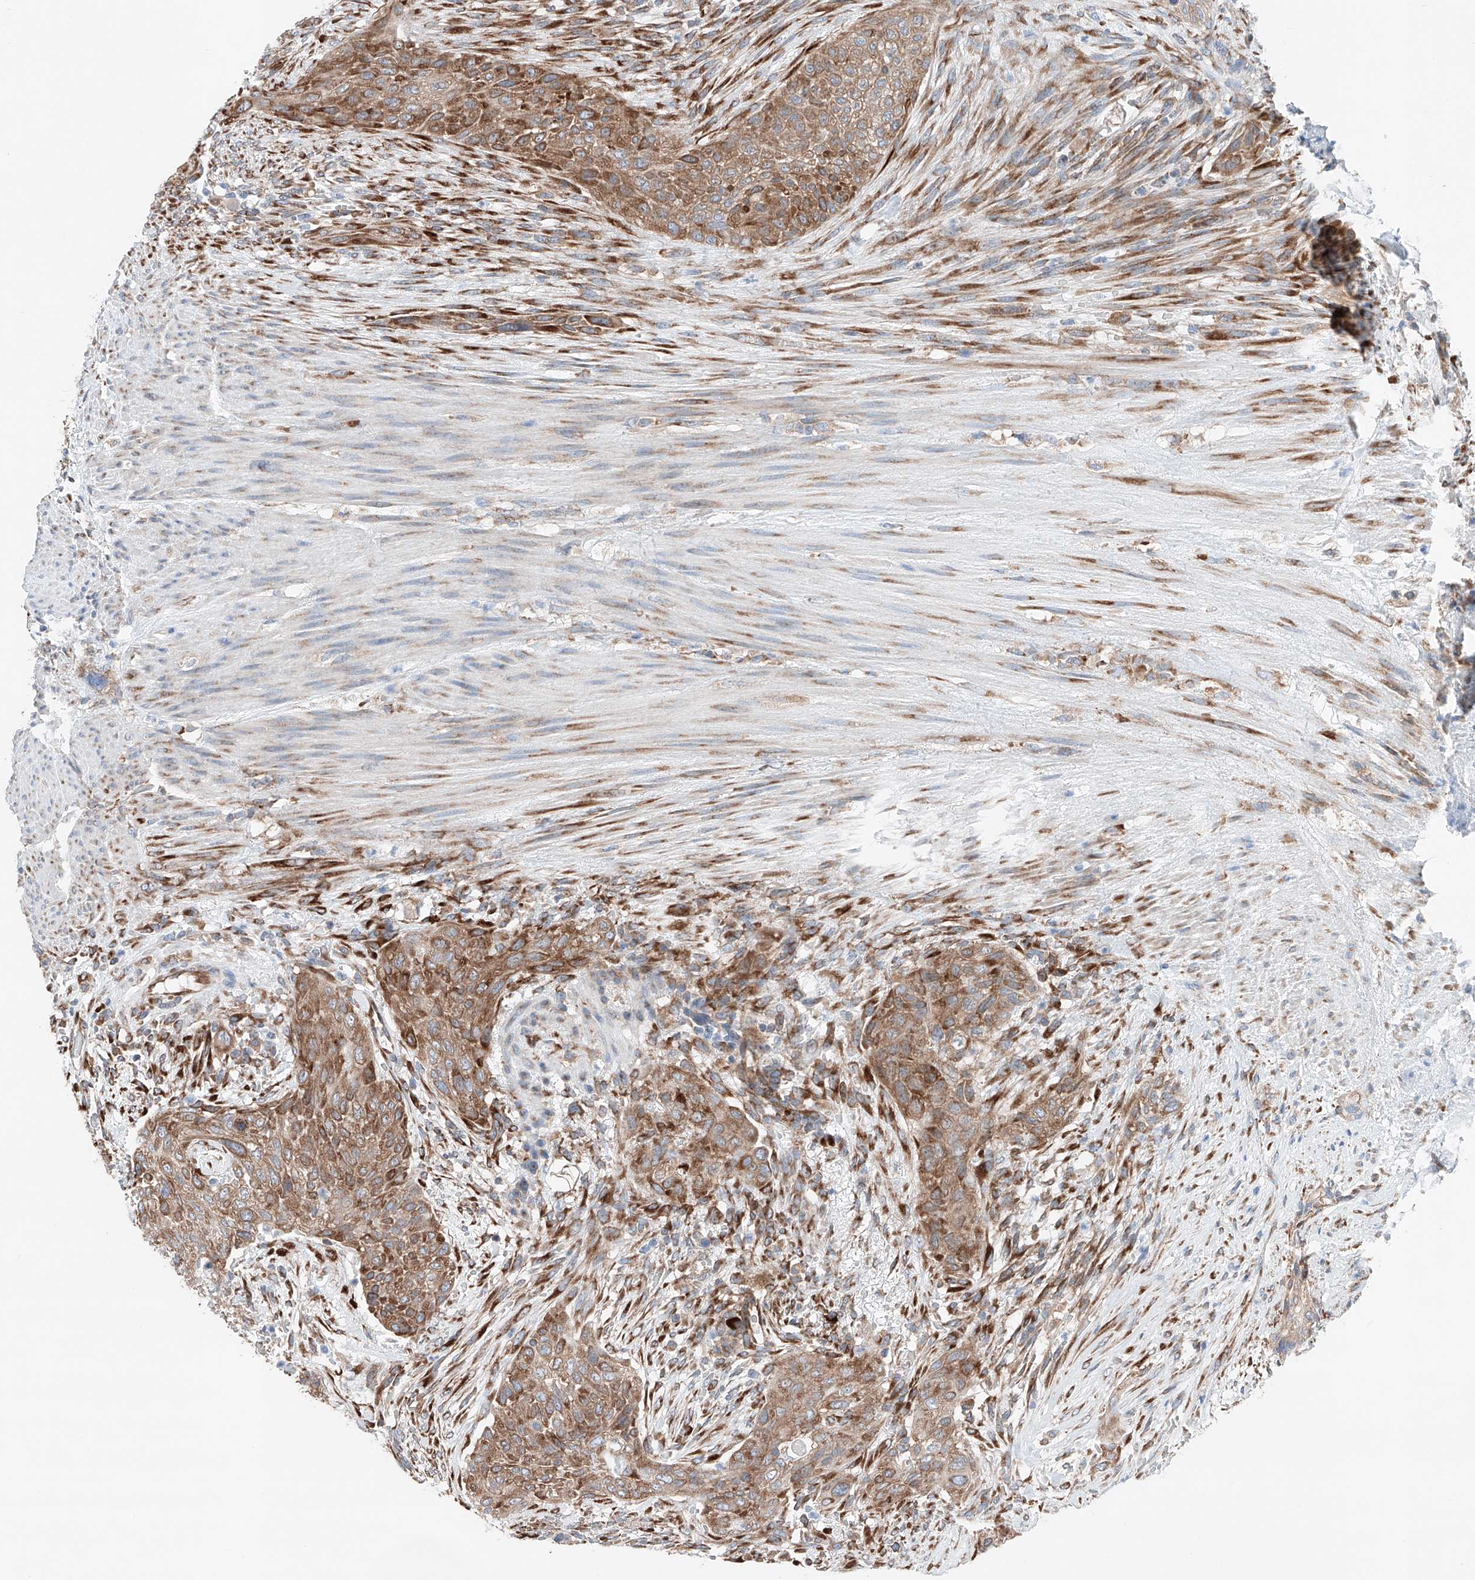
{"staining": {"intensity": "moderate", "quantity": ">75%", "location": "cytoplasmic/membranous"}, "tissue": "urothelial cancer", "cell_type": "Tumor cells", "image_type": "cancer", "snomed": [{"axis": "morphology", "description": "Urothelial carcinoma, High grade"}, {"axis": "topography", "description": "Urinary bladder"}], "caption": "Urothelial cancer stained with DAB (3,3'-diaminobenzidine) IHC shows medium levels of moderate cytoplasmic/membranous positivity in about >75% of tumor cells.", "gene": "CRELD1", "patient": {"sex": "male", "age": 35}}